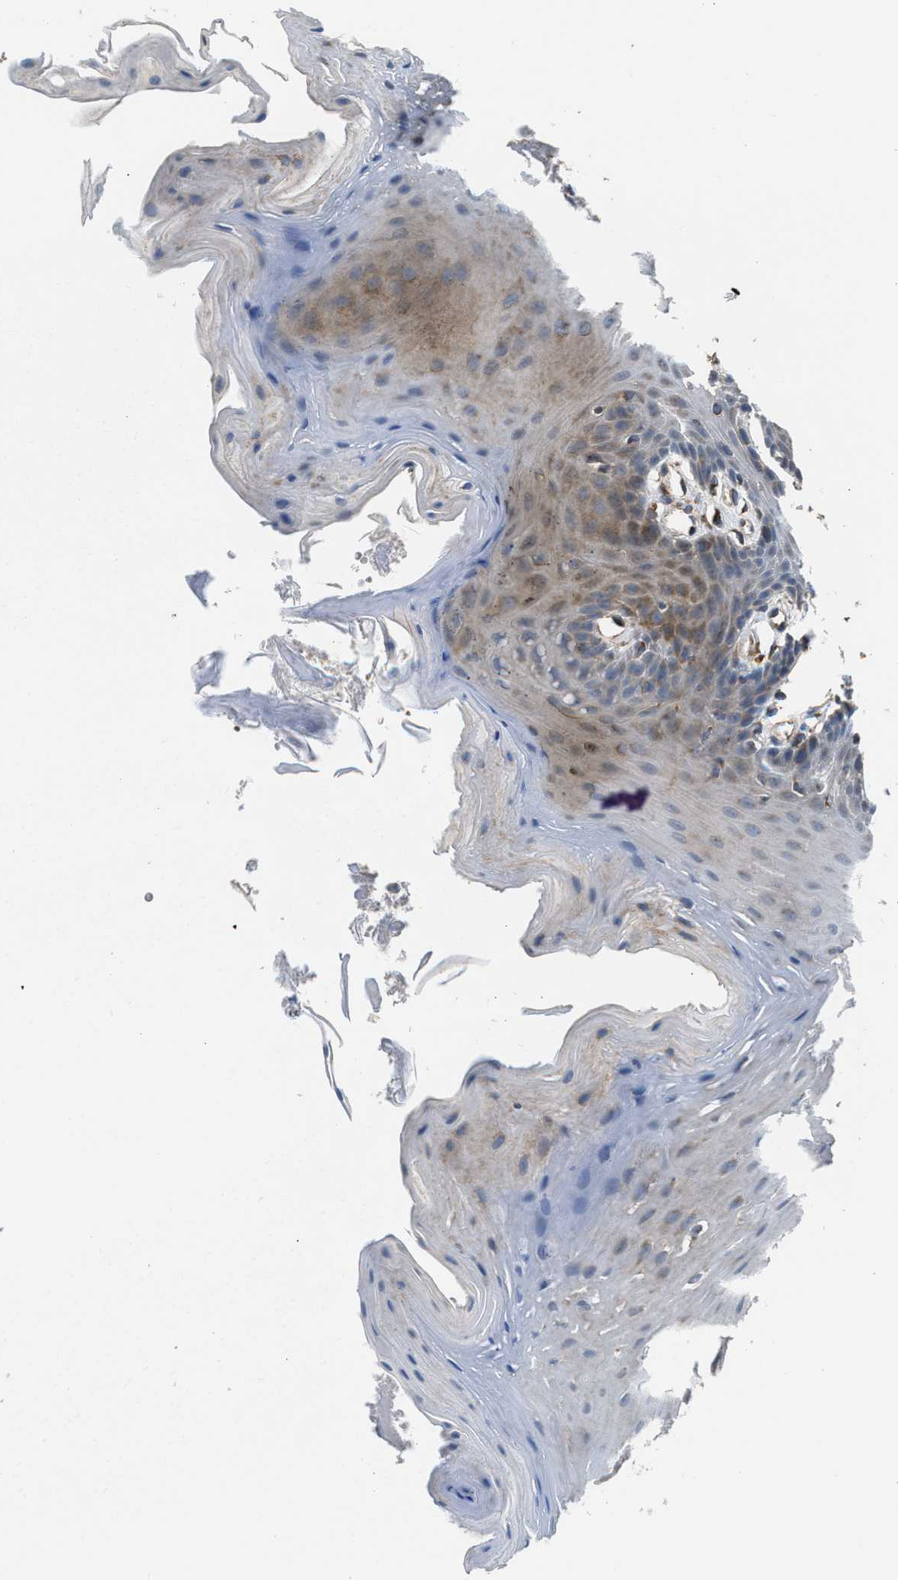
{"staining": {"intensity": "moderate", "quantity": ">75%", "location": "cytoplasmic/membranous"}, "tissue": "oral mucosa", "cell_type": "Squamous epithelial cells", "image_type": "normal", "snomed": [{"axis": "morphology", "description": "Normal tissue, NOS"}, {"axis": "morphology", "description": "Squamous cell carcinoma, NOS"}, {"axis": "topography", "description": "Oral tissue"}, {"axis": "topography", "description": "Head-Neck"}], "caption": "A histopathology image of oral mucosa stained for a protein exhibits moderate cytoplasmic/membranous brown staining in squamous epithelial cells. (brown staining indicates protein expression, while blue staining denotes nuclei).", "gene": "SLC10A3", "patient": {"sex": "male", "age": 71}}